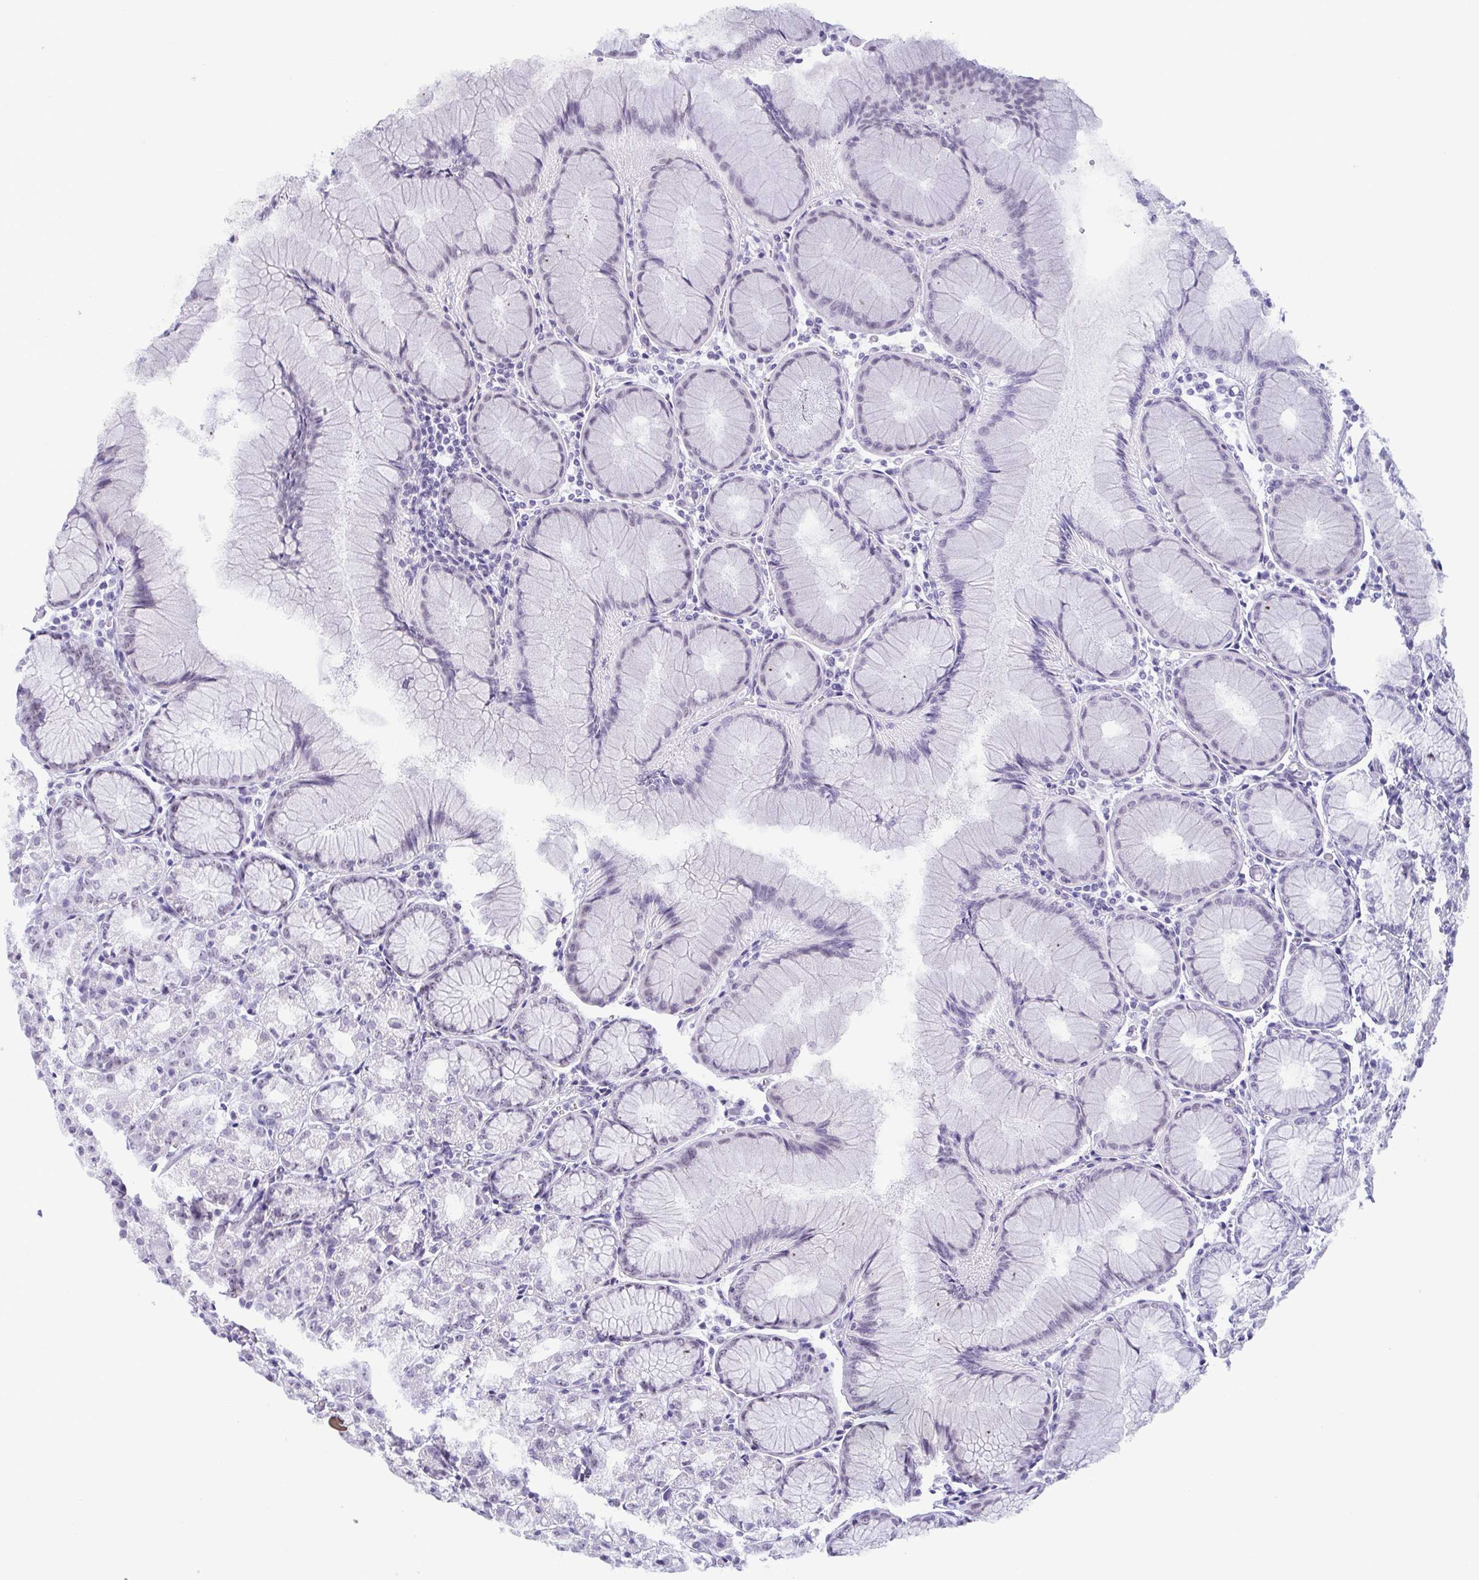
{"staining": {"intensity": "negative", "quantity": "none", "location": "none"}, "tissue": "stomach", "cell_type": "Glandular cells", "image_type": "normal", "snomed": [{"axis": "morphology", "description": "Normal tissue, NOS"}, {"axis": "topography", "description": "Stomach"}], "caption": "Benign stomach was stained to show a protein in brown. There is no significant positivity in glandular cells.", "gene": "BZW1", "patient": {"sex": "female", "age": 57}}